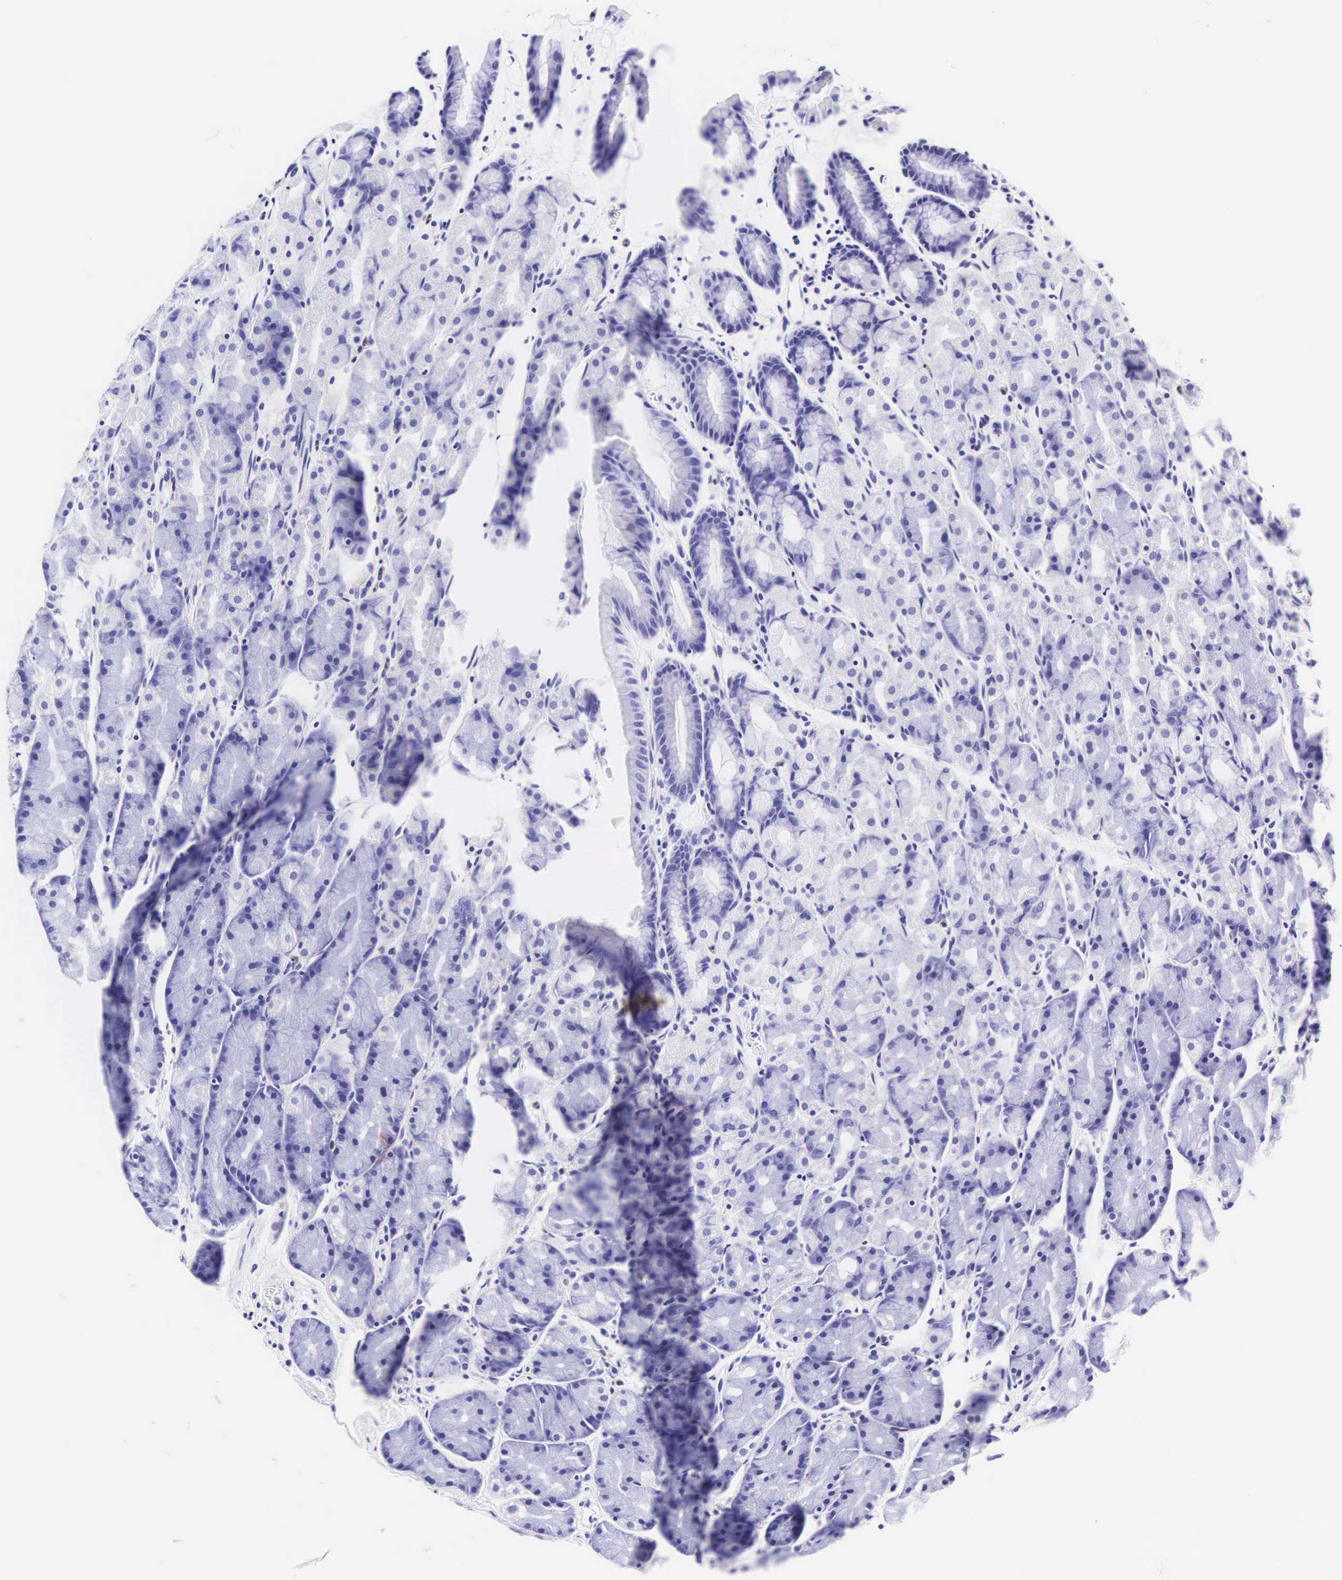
{"staining": {"intensity": "negative", "quantity": "none", "location": "none"}, "tissue": "stomach", "cell_type": "Glandular cells", "image_type": "normal", "snomed": [{"axis": "morphology", "description": "Adenocarcinoma, NOS"}, {"axis": "topography", "description": "Stomach, upper"}], "caption": "This is an IHC image of unremarkable stomach. There is no staining in glandular cells.", "gene": "CD1A", "patient": {"sex": "male", "age": 47}}